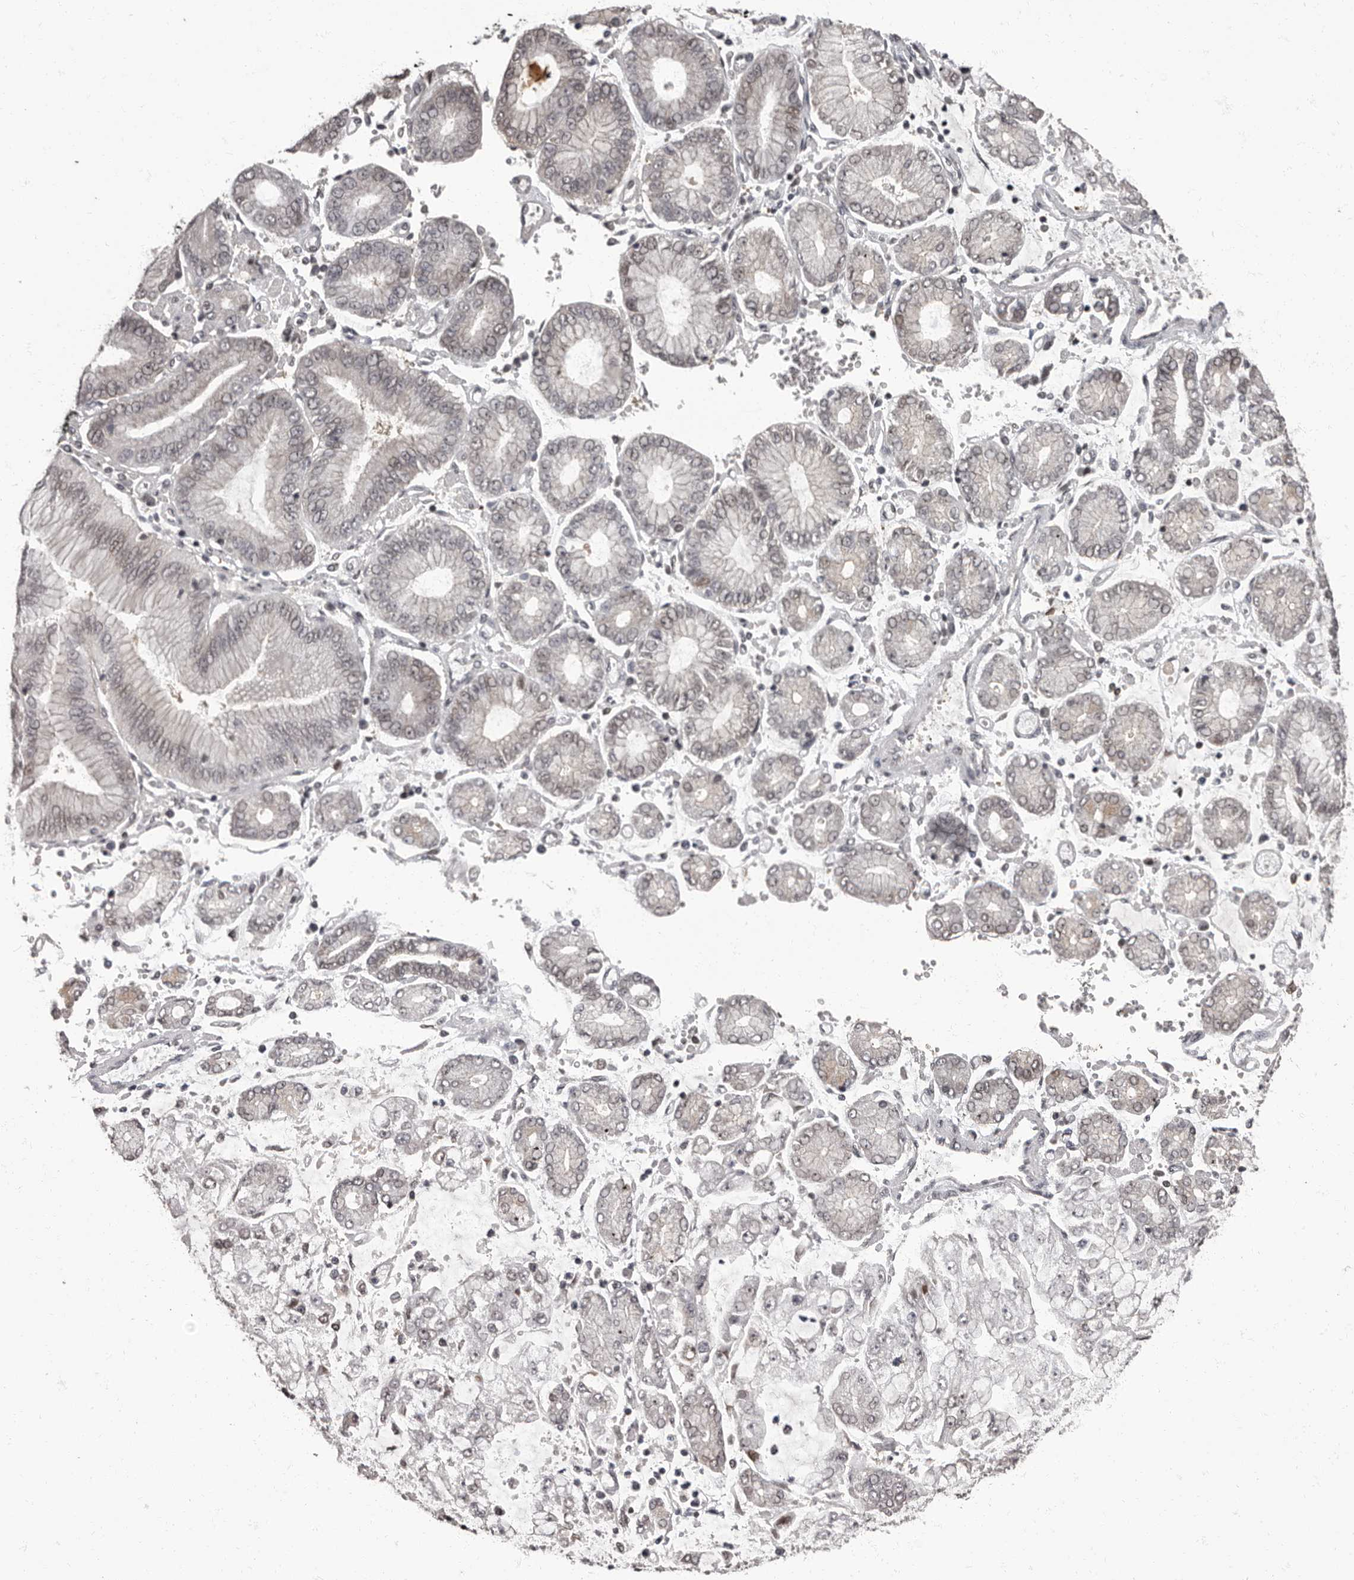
{"staining": {"intensity": "negative", "quantity": "none", "location": "none"}, "tissue": "stomach cancer", "cell_type": "Tumor cells", "image_type": "cancer", "snomed": [{"axis": "morphology", "description": "Adenocarcinoma, NOS"}, {"axis": "topography", "description": "Stomach"}], "caption": "Immunohistochemical staining of stomach cancer demonstrates no significant expression in tumor cells.", "gene": "C1orf50", "patient": {"sex": "male", "age": 76}}